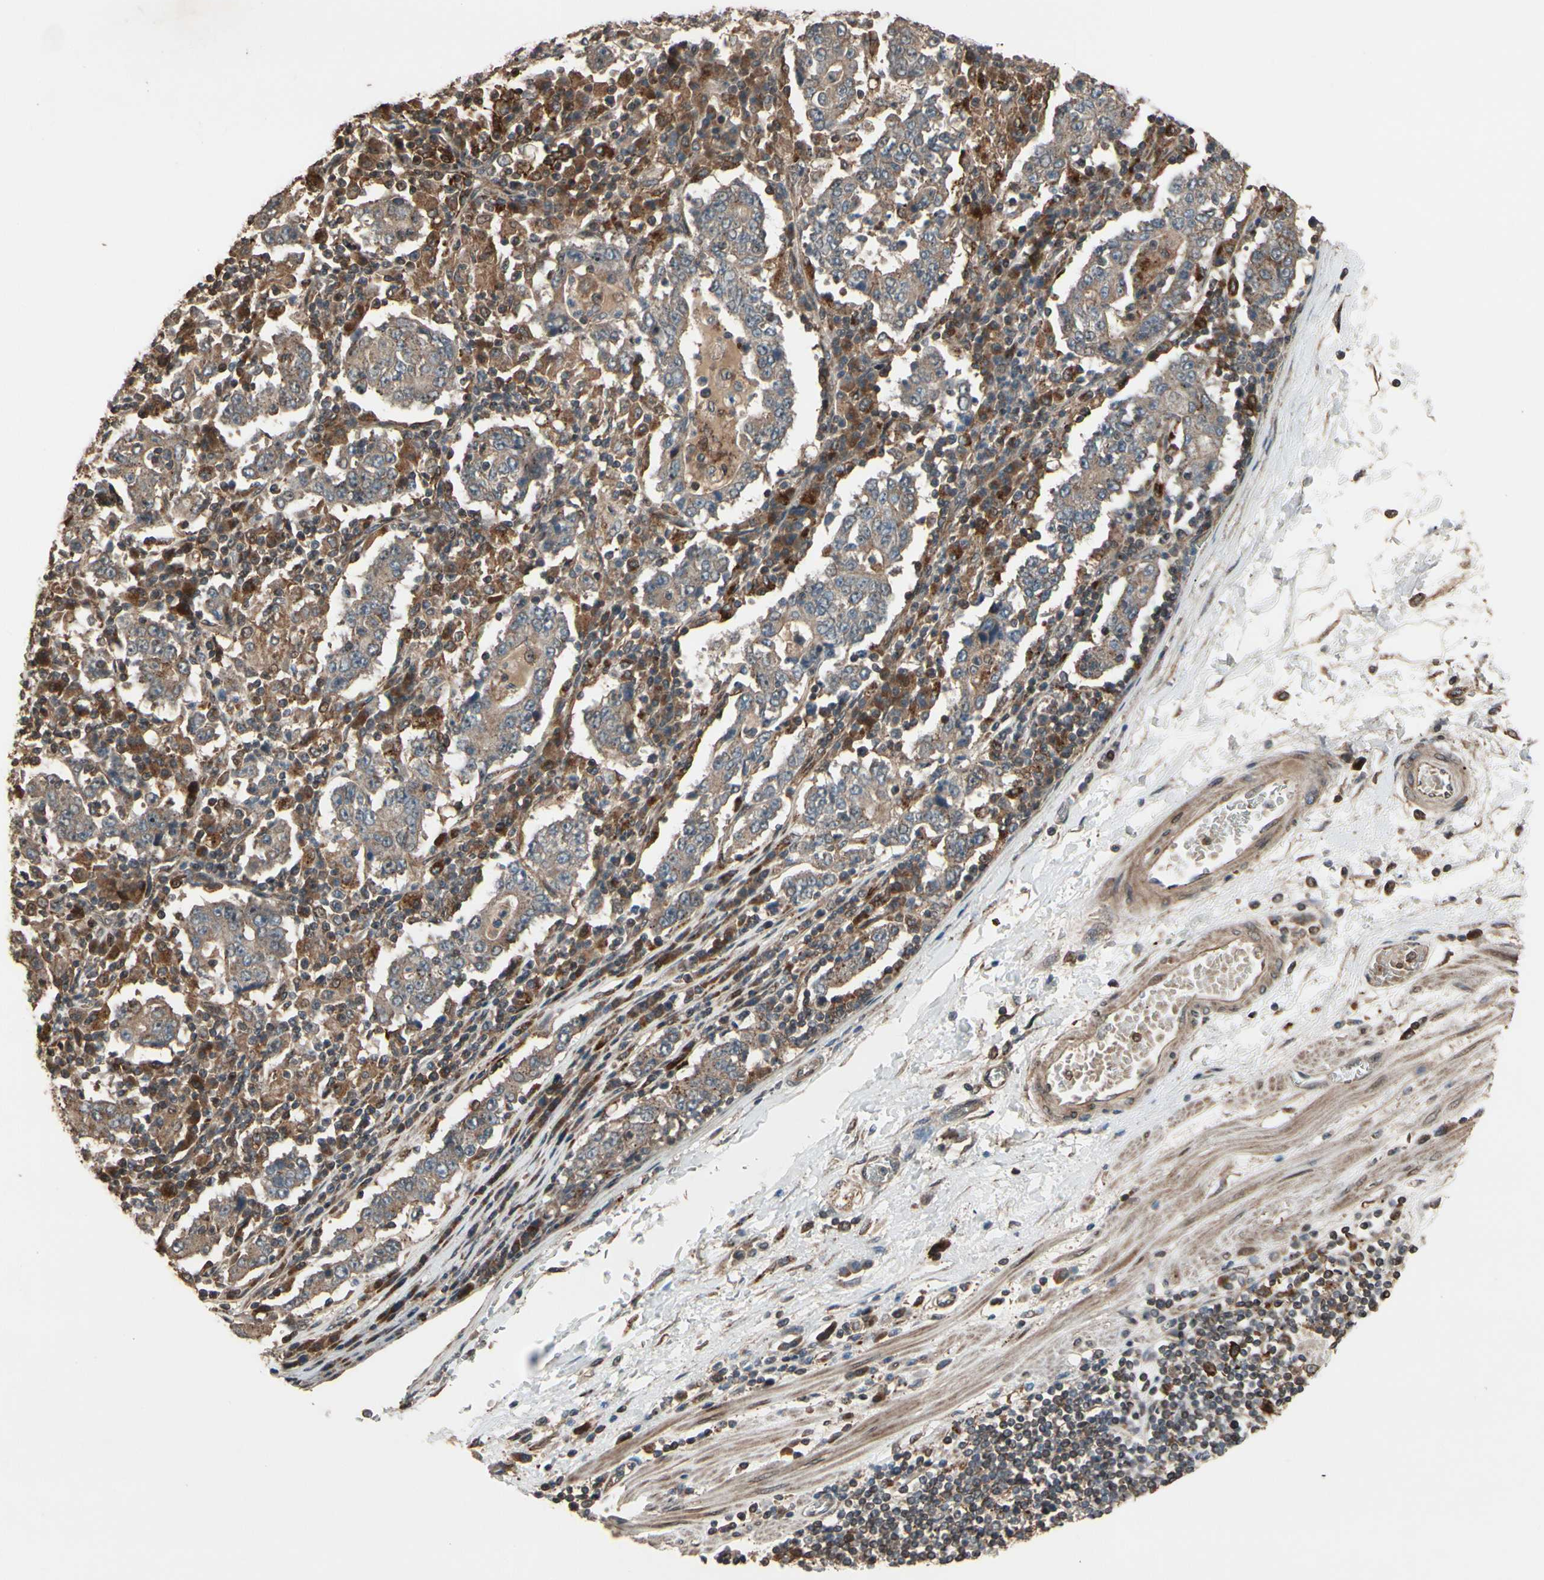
{"staining": {"intensity": "weak", "quantity": ">75%", "location": "cytoplasmic/membranous"}, "tissue": "stomach cancer", "cell_type": "Tumor cells", "image_type": "cancer", "snomed": [{"axis": "morphology", "description": "Normal tissue, NOS"}, {"axis": "morphology", "description": "Adenocarcinoma, NOS"}, {"axis": "topography", "description": "Stomach, upper"}, {"axis": "topography", "description": "Stomach"}], "caption": "Immunohistochemical staining of stomach cancer exhibits low levels of weak cytoplasmic/membranous positivity in about >75% of tumor cells.", "gene": "CSF1R", "patient": {"sex": "male", "age": 59}}